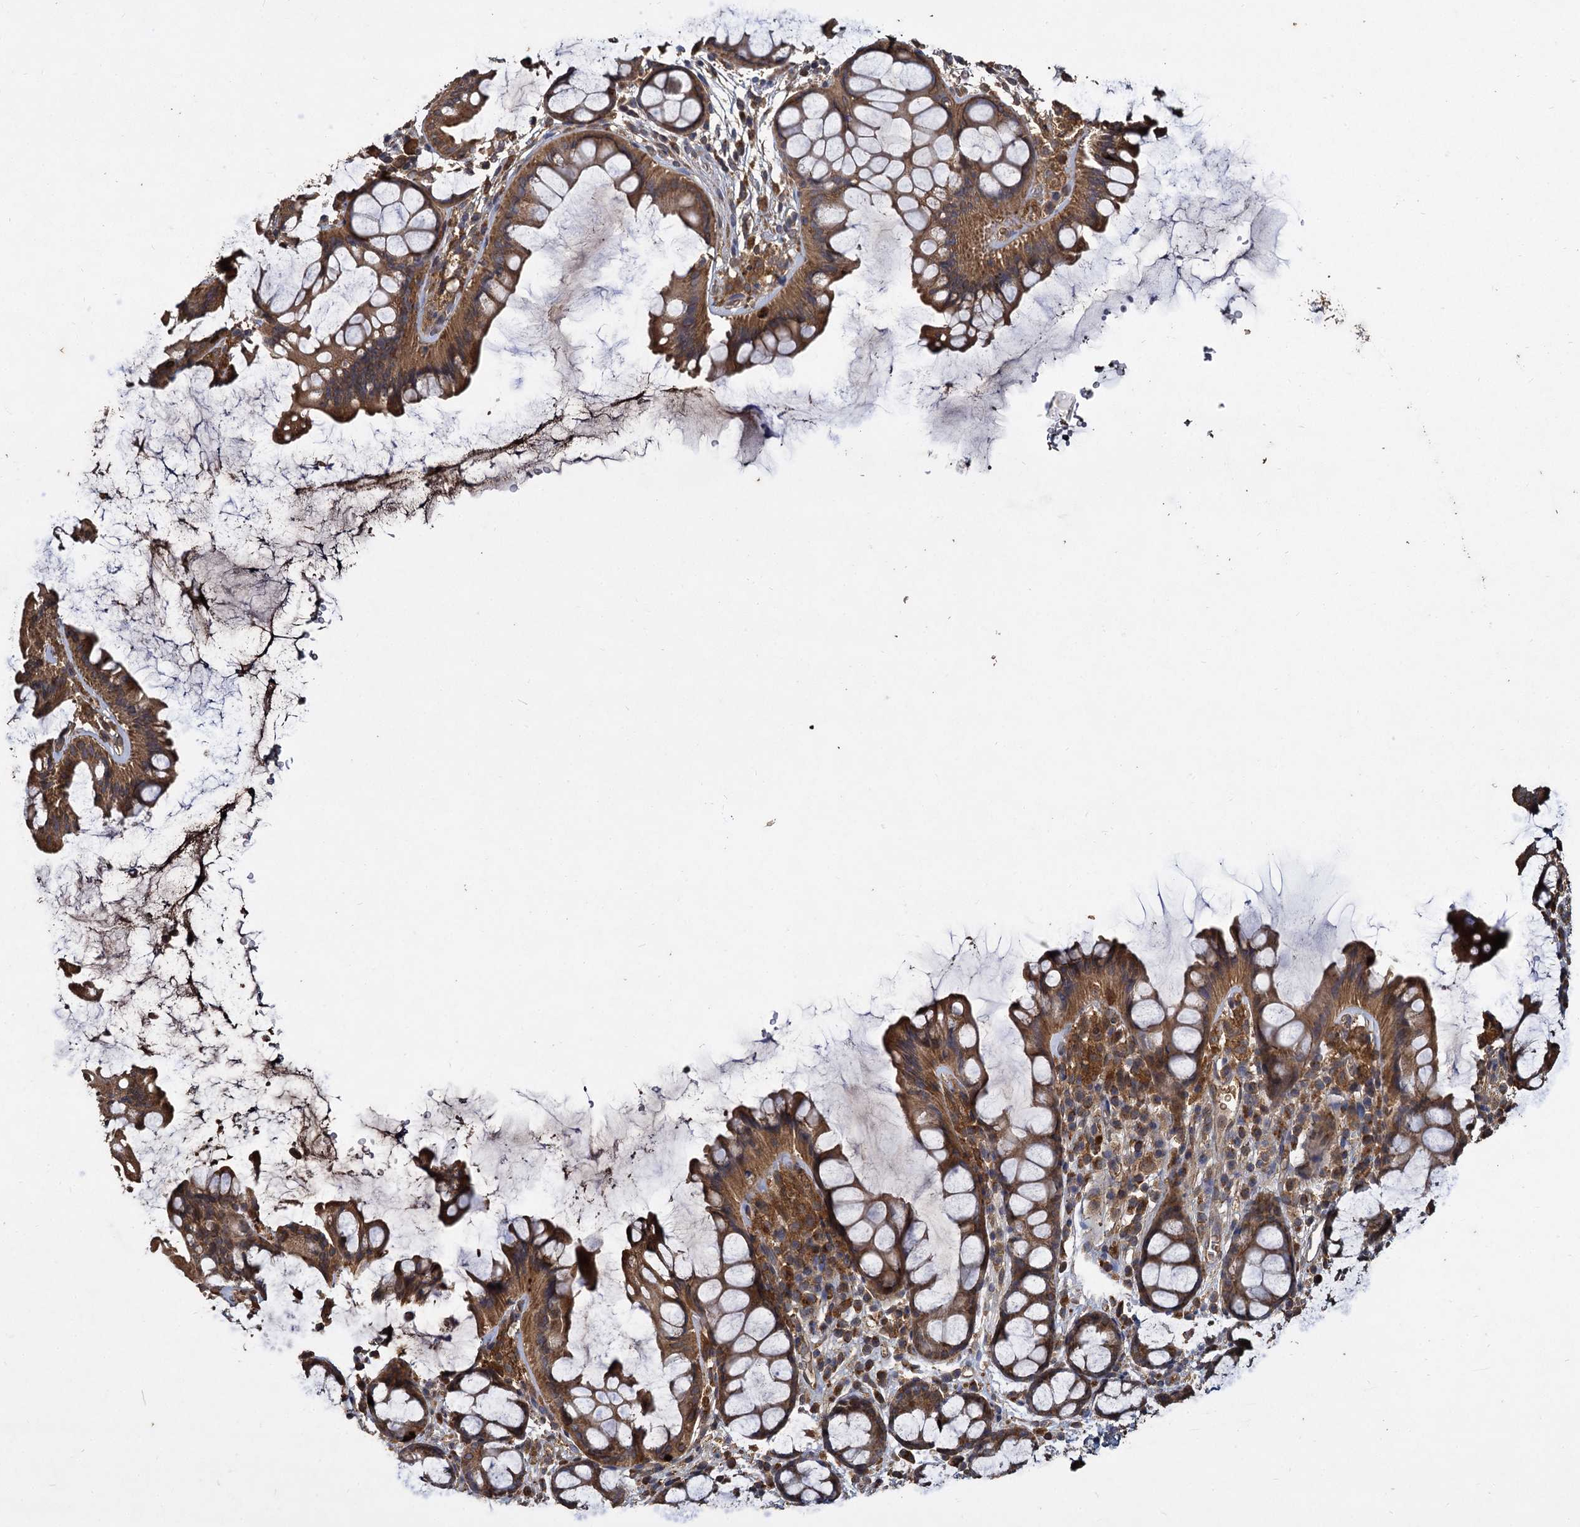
{"staining": {"intensity": "moderate", "quantity": "25%-75%", "location": "cytoplasmic/membranous"}, "tissue": "colon", "cell_type": "Endothelial cells", "image_type": "normal", "snomed": [{"axis": "morphology", "description": "Normal tissue, NOS"}, {"axis": "topography", "description": "Colon"}], "caption": "Immunohistochemistry (IHC) histopathology image of normal colon stained for a protein (brown), which reveals medium levels of moderate cytoplasmic/membranous staining in approximately 25%-75% of endothelial cells.", "gene": "GCLC", "patient": {"sex": "female", "age": 82}}